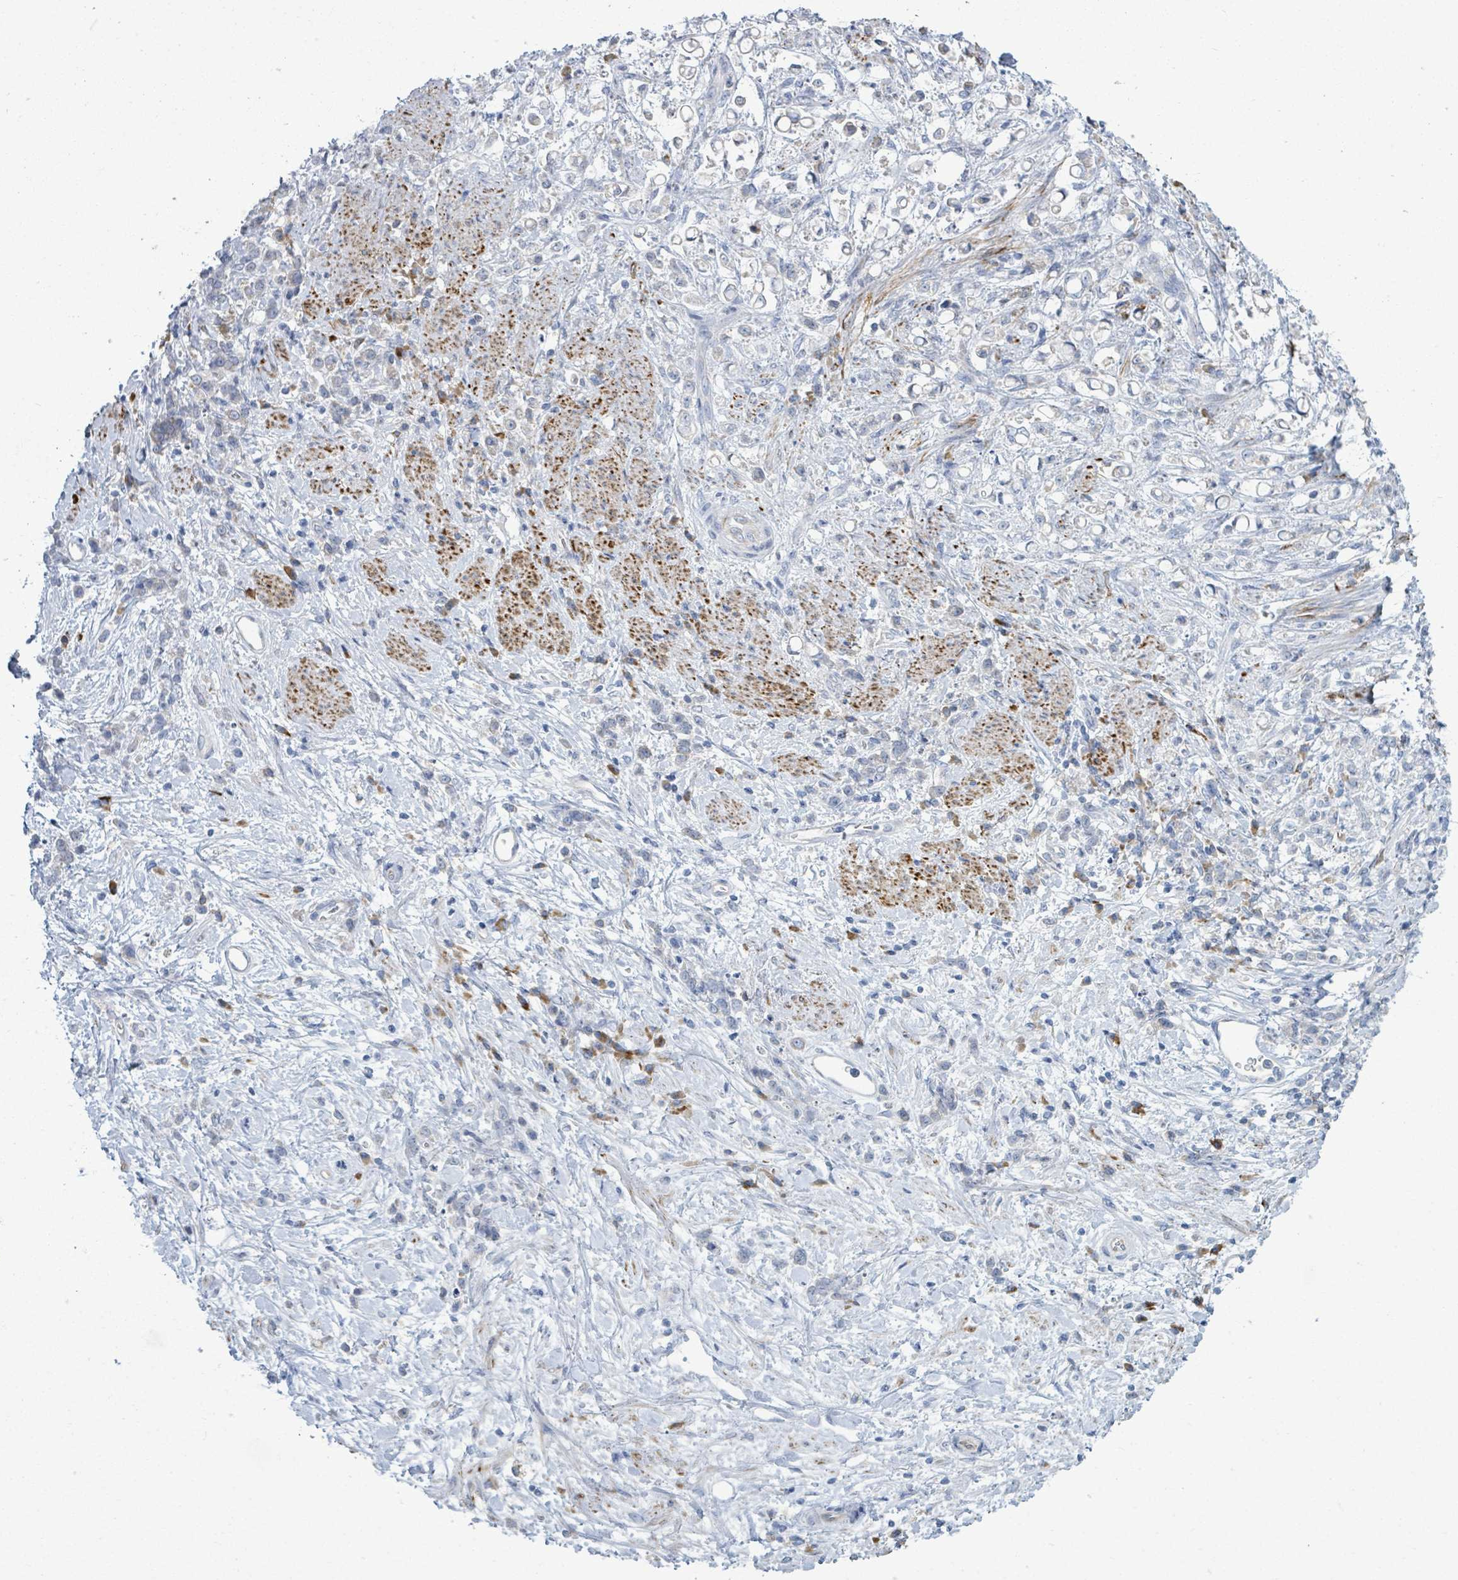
{"staining": {"intensity": "negative", "quantity": "none", "location": "none"}, "tissue": "stomach cancer", "cell_type": "Tumor cells", "image_type": "cancer", "snomed": [{"axis": "morphology", "description": "Adenocarcinoma, NOS"}, {"axis": "topography", "description": "Stomach"}], "caption": "Tumor cells are negative for brown protein staining in adenocarcinoma (stomach). (Immunohistochemistry (ihc), brightfield microscopy, high magnification).", "gene": "SIRPB1", "patient": {"sex": "female", "age": 60}}